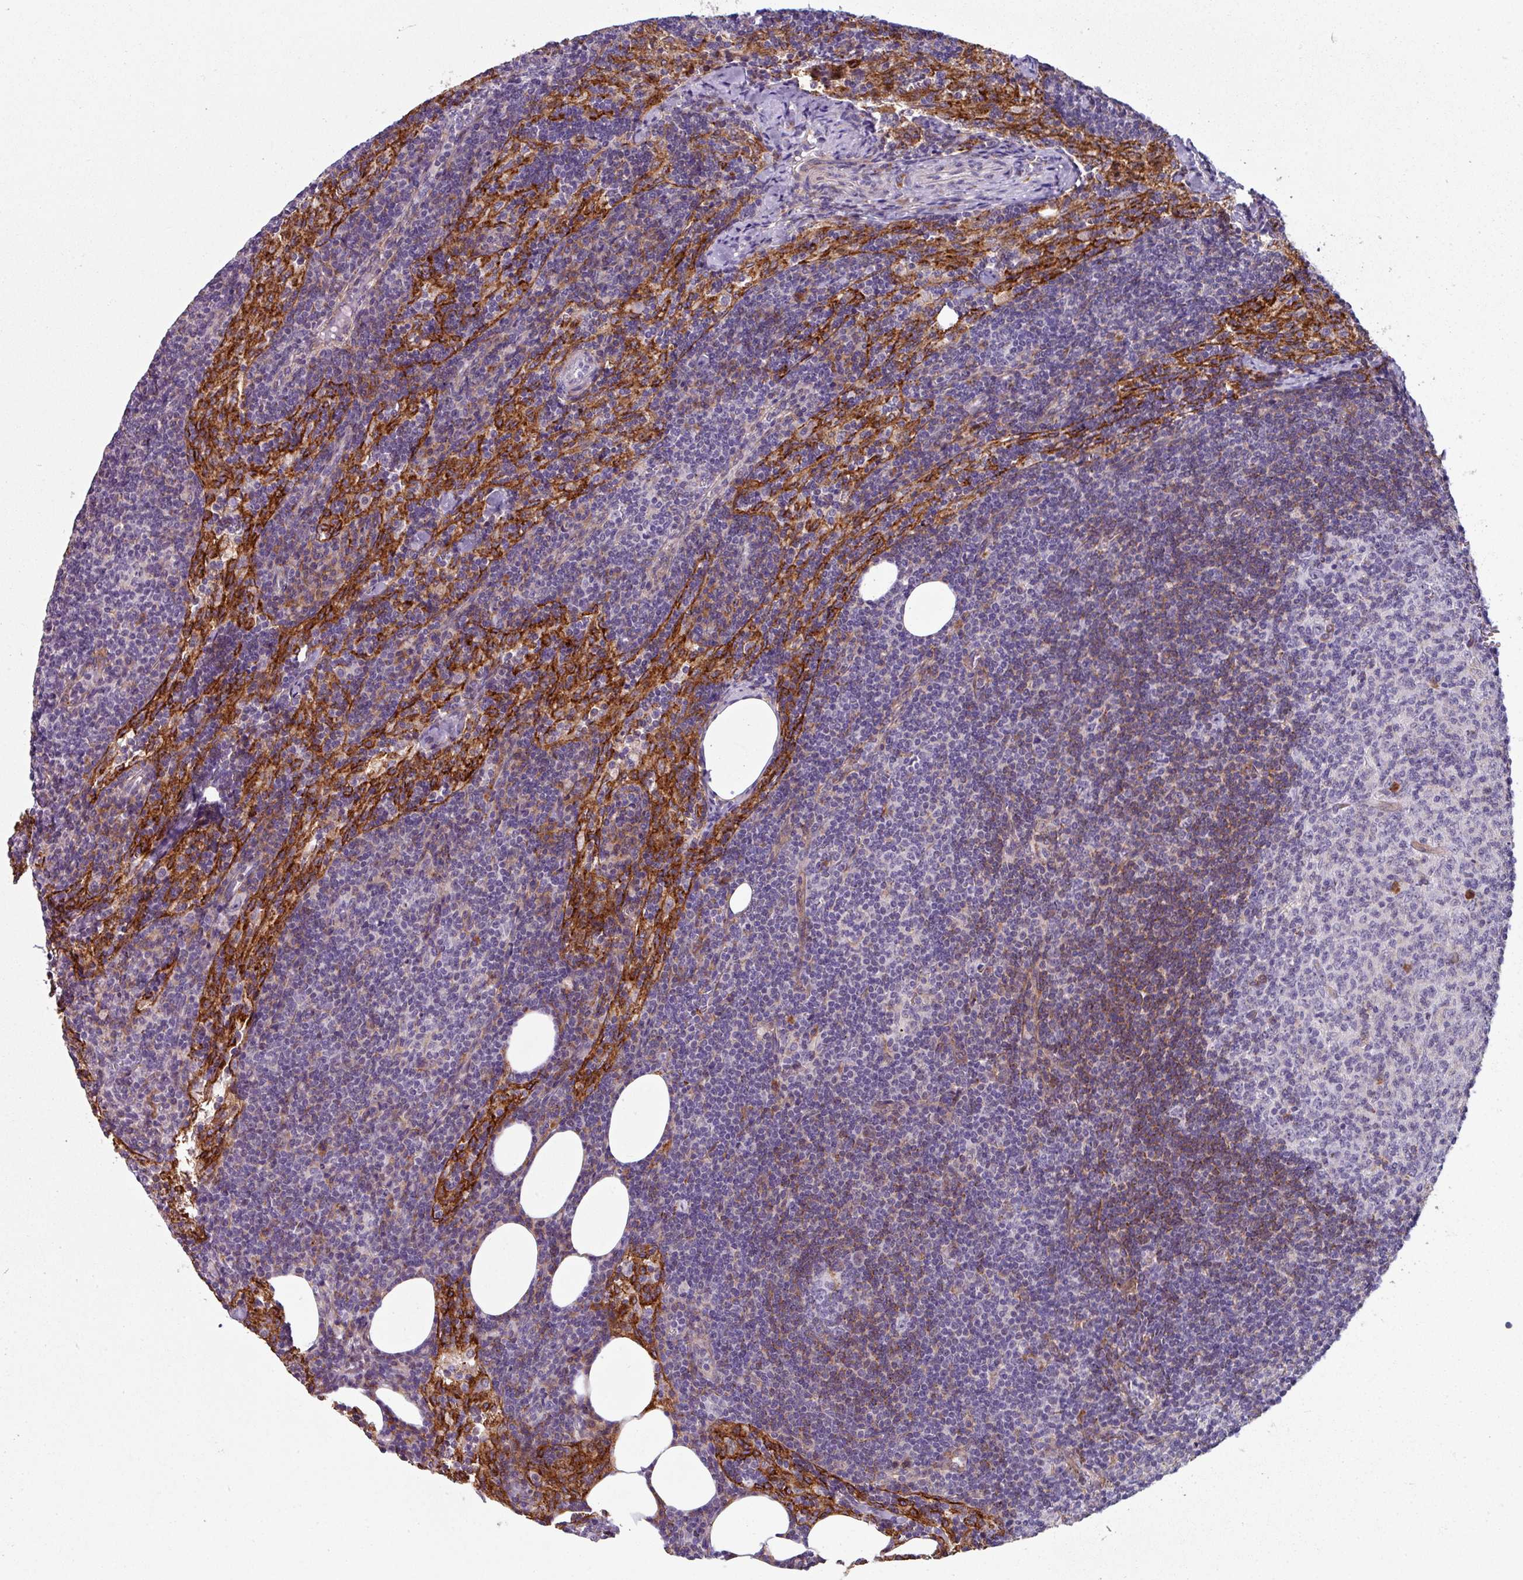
{"staining": {"intensity": "negative", "quantity": "none", "location": "none"}, "tissue": "lymph node", "cell_type": "Germinal center cells", "image_type": "normal", "snomed": [{"axis": "morphology", "description": "Normal tissue, NOS"}, {"axis": "topography", "description": "Lymph node"}], "caption": "Photomicrograph shows no protein staining in germinal center cells of normal lymph node. The staining was performed using DAB (3,3'-diaminobenzidine) to visualize the protein expression in brown, while the nuclei were stained in blue with hematoxylin (Magnification: 20x).", "gene": "BMS1", "patient": {"sex": "female", "age": 52}}